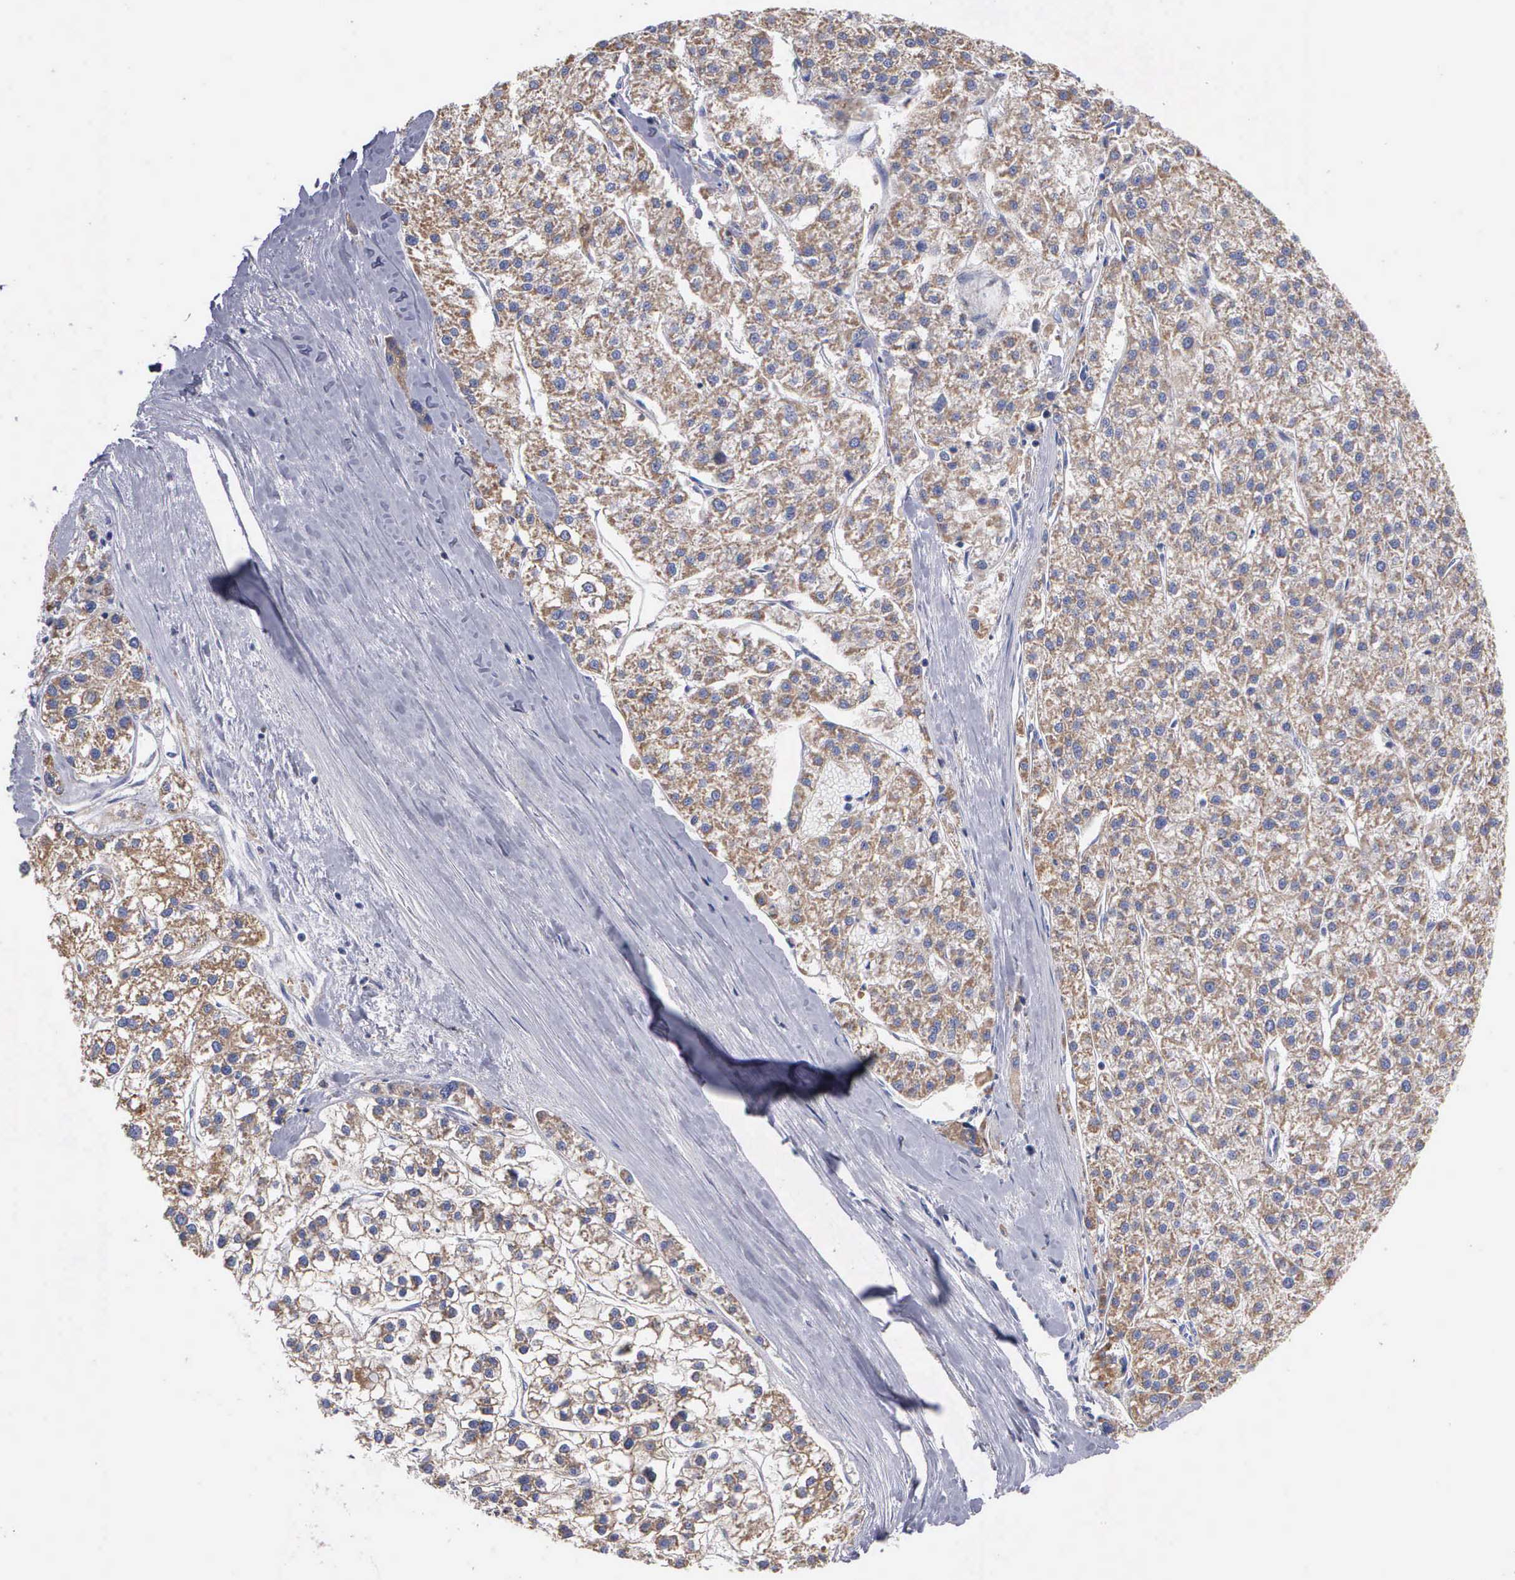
{"staining": {"intensity": "moderate", "quantity": ">75%", "location": "cytoplasmic/membranous"}, "tissue": "liver cancer", "cell_type": "Tumor cells", "image_type": "cancer", "snomed": [{"axis": "morphology", "description": "Carcinoma, Hepatocellular, NOS"}, {"axis": "topography", "description": "Liver"}], "caption": "Moderate cytoplasmic/membranous positivity is present in about >75% of tumor cells in hepatocellular carcinoma (liver). The staining was performed using DAB (3,3'-diaminobenzidine), with brown indicating positive protein expression. Nuclei are stained blue with hematoxylin.", "gene": "PTGS2", "patient": {"sex": "female", "age": 85}}